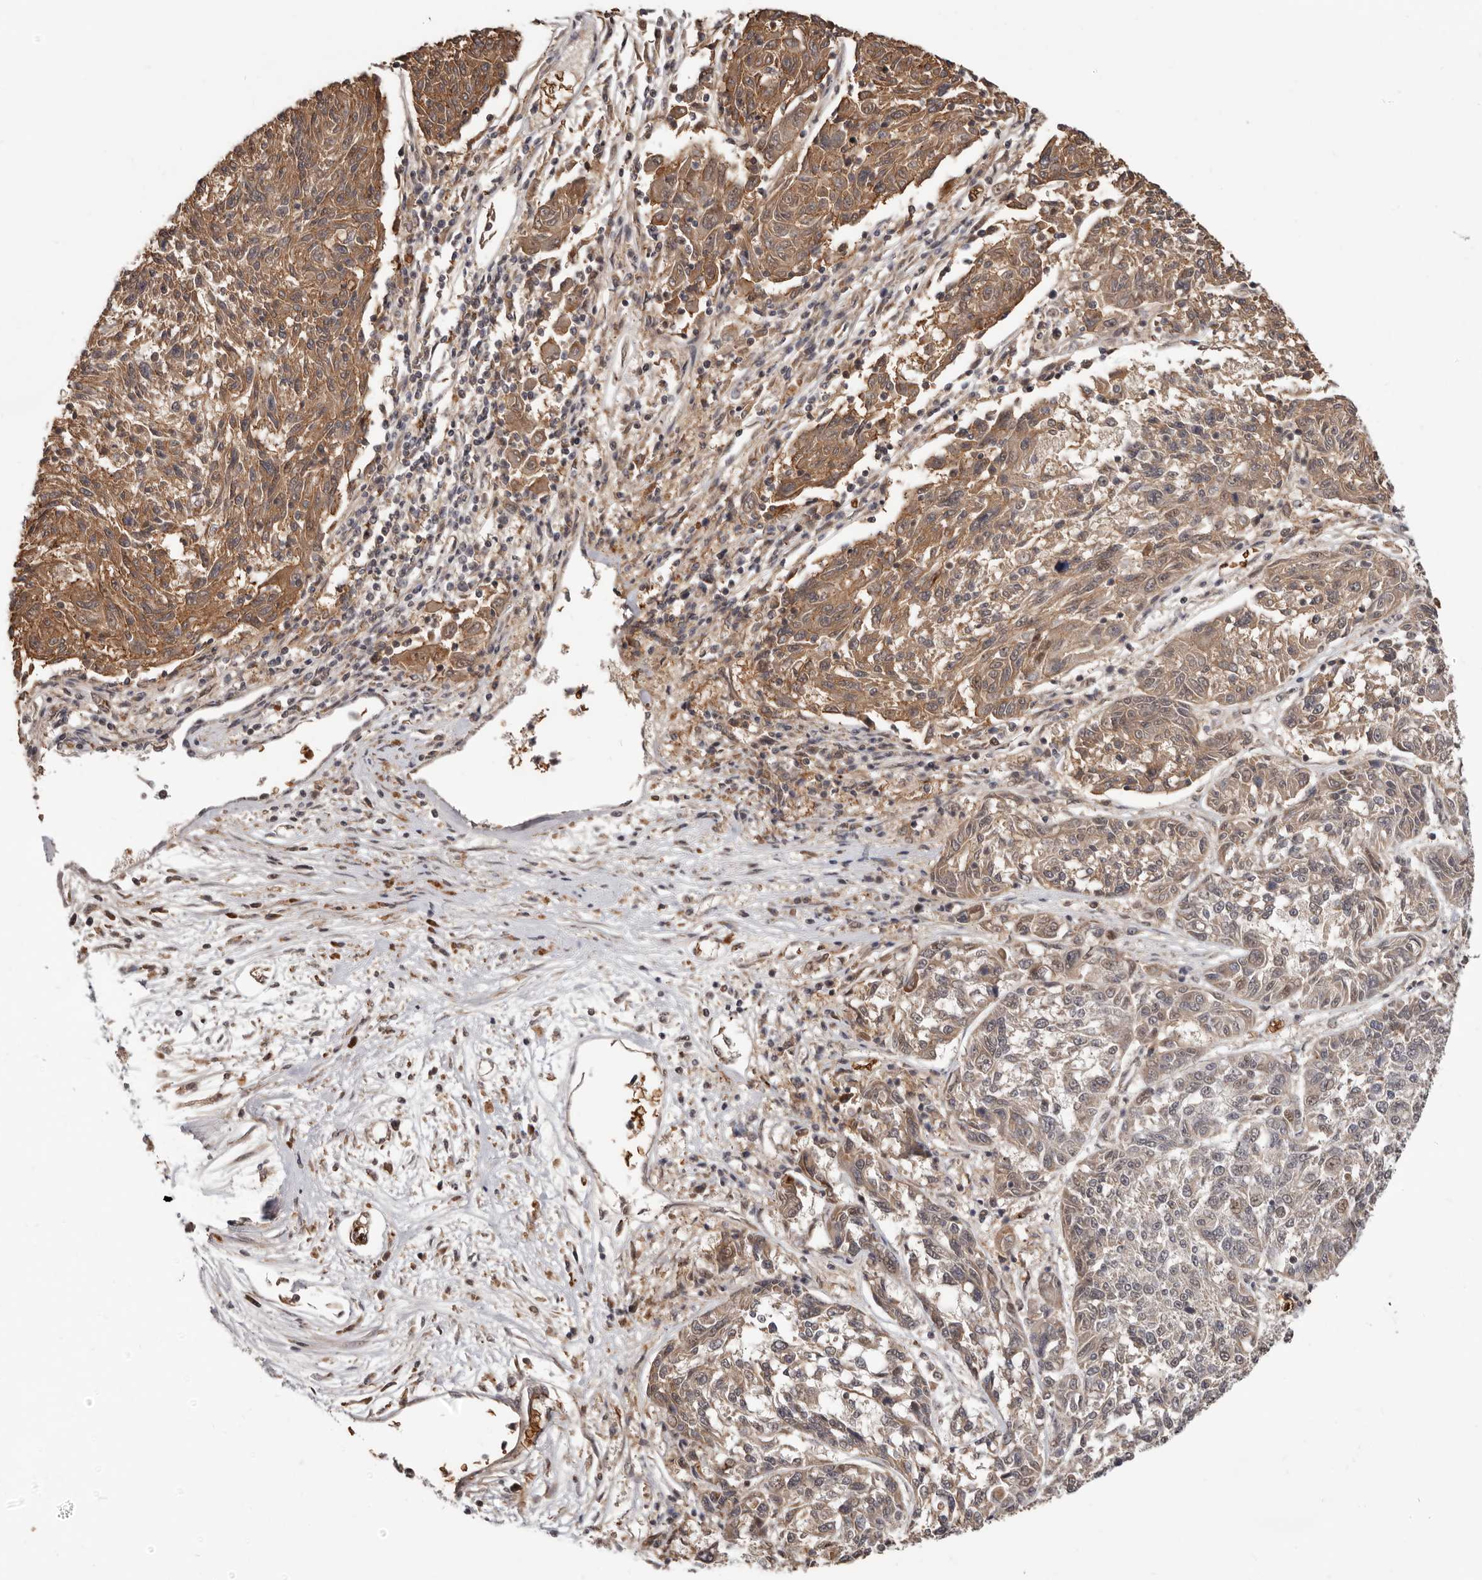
{"staining": {"intensity": "moderate", "quantity": "25%-75%", "location": "cytoplasmic/membranous"}, "tissue": "melanoma", "cell_type": "Tumor cells", "image_type": "cancer", "snomed": [{"axis": "morphology", "description": "Malignant melanoma, NOS"}, {"axis": "topography", "description": "Skin"}], "caption": "Protein expression analysis of human malignant melanoma reveals moderate cytoplasmic/membranous expression in approximately 25%-75% of tumor cells. (IHC, brightfield microscopy, high magnification).", "gene": "NCOA3", "patient": {"sex": "male", "age": 53}}